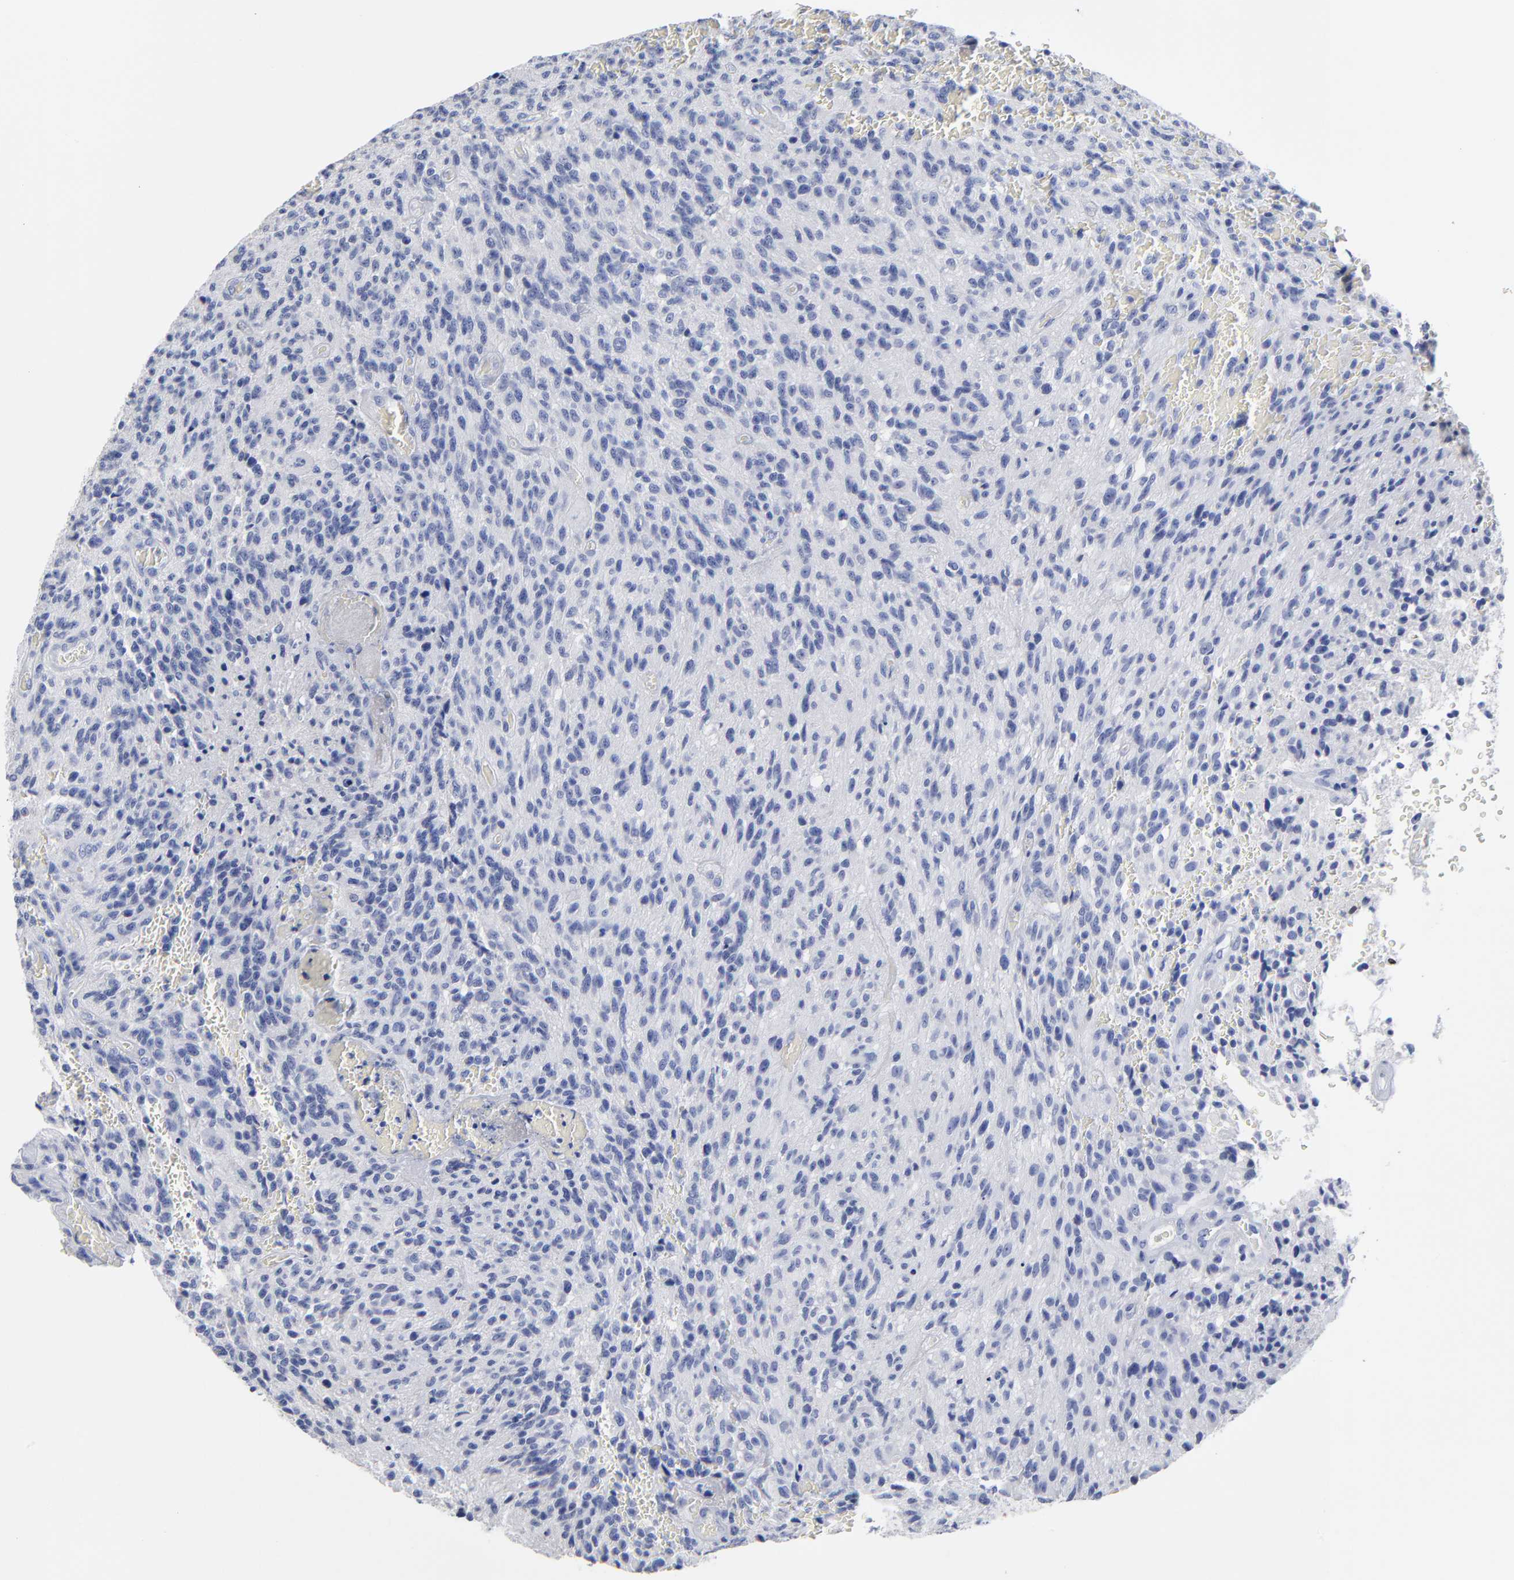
{"staining": {"intensity": "negative", "quantity": "none", "location": "none"}, "tissue": "glioma", "cell_type": "Tumor cells", "image_type": "cancer", "snomed": [{"axis": "morphology", "description": "Normal tissue, NOS"}, {"axis": "morphology", "description": "Glioma, malignant, High grade"}, {"axis": "topography", "description": "Cerebral cortex"}], "caption": "A photomicrograph of human malignant glioma (high-grade) is negative for staining in tumor cells.", "gene": "PTP4A1", "patient": {"sex": "male", "age": 56}}